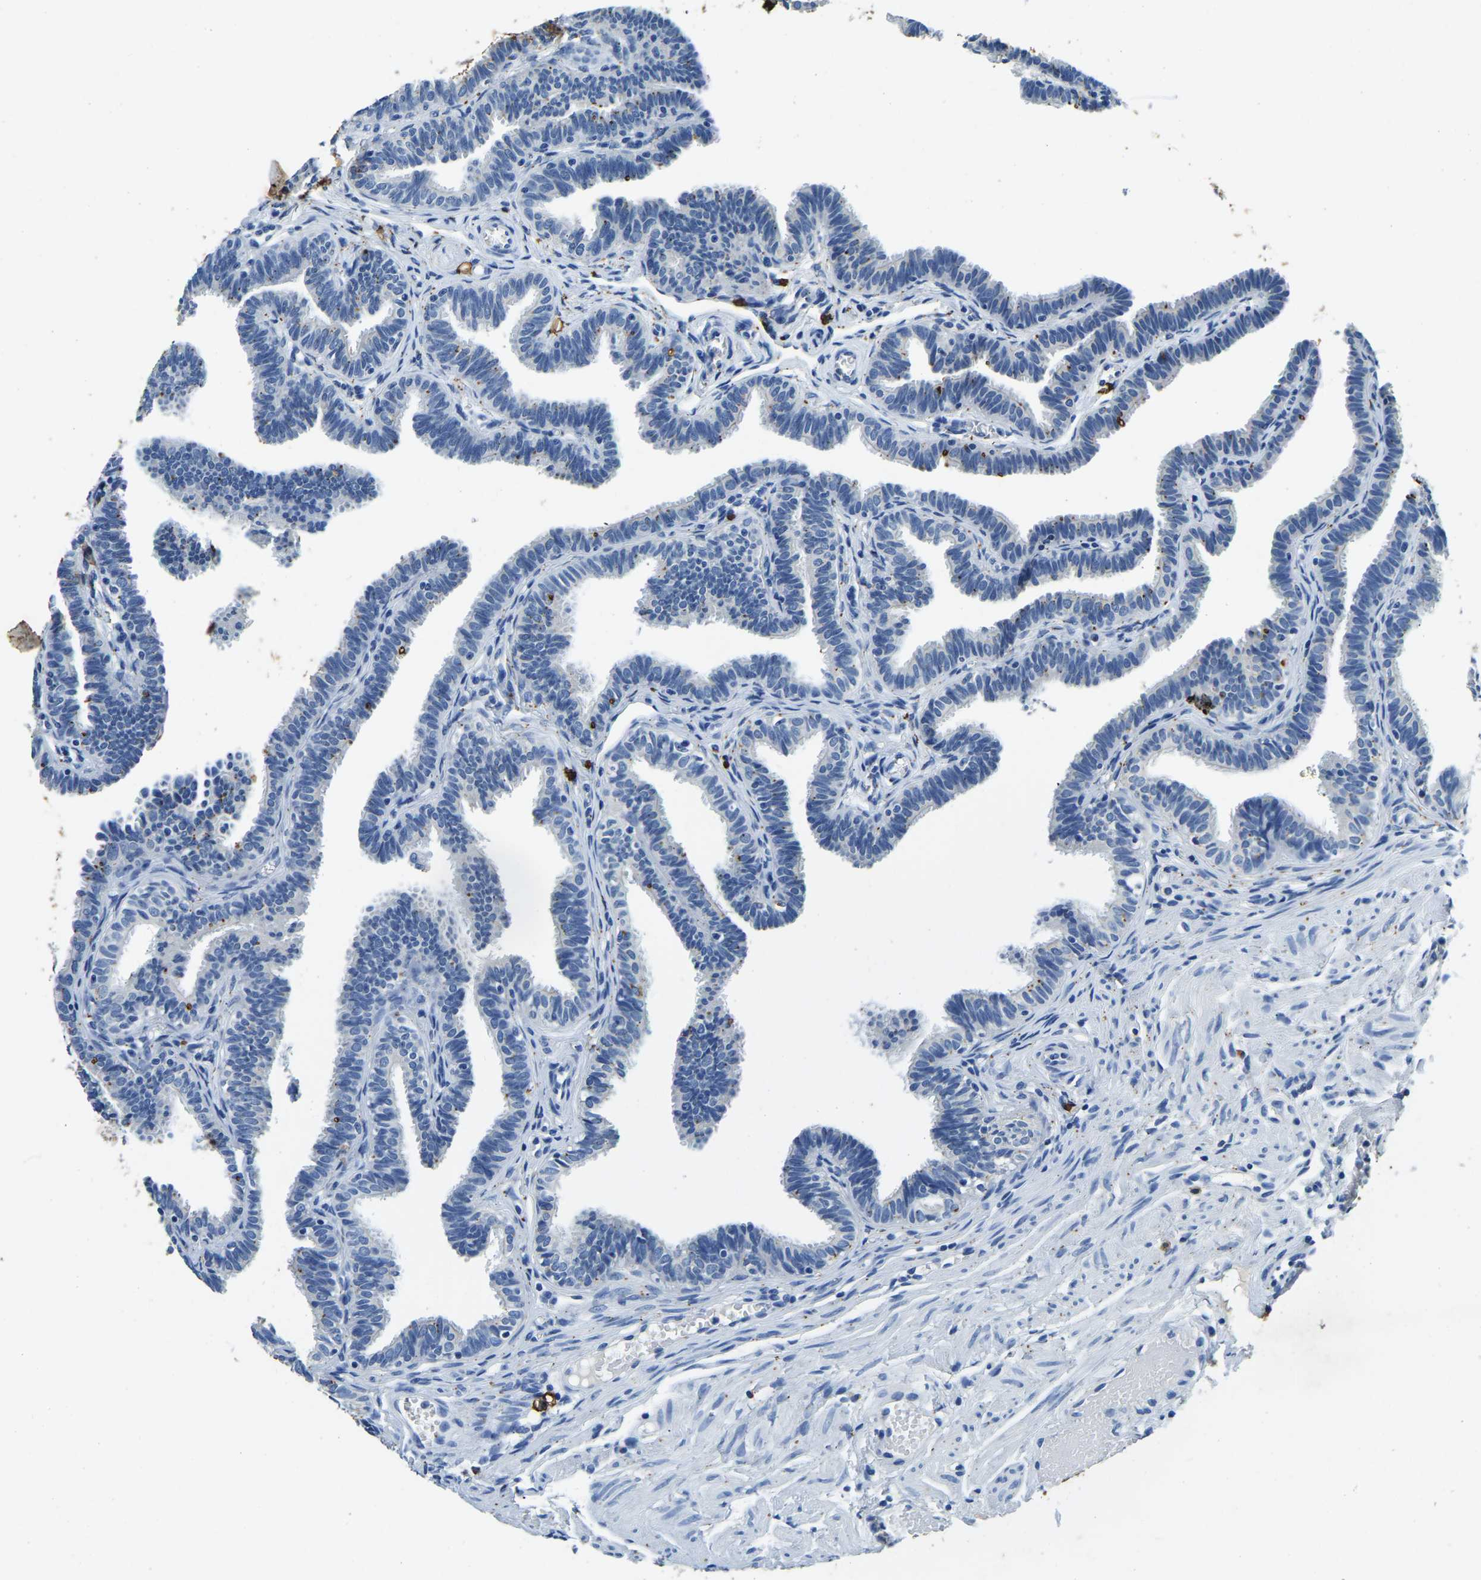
{"staining": {"intensity": "negative", "quantity": "none", "location": "none"}, "tissue": "fallopian tube", "cell_type": "Glandular cells", "image_type": "normal", "snomed": [{"axis": "morphology", "description": "Normal tissue, NOS"}, {"axis": "topography", "description": "Fallopian tube"}, {"axis": "topography", "description": "Ovary"}], "caption": "DAB immunohistochemical staining of normal human fallopian tube exhibits no significant positivity in glandular cells. The staining was performed using DAB to visualize the protein expression in brown, while the nuclei were stained in blue with hematoxylin (Magnification: 20x).", "gene": "UBN2", "patient": {"sex": "female", "age": 23}}